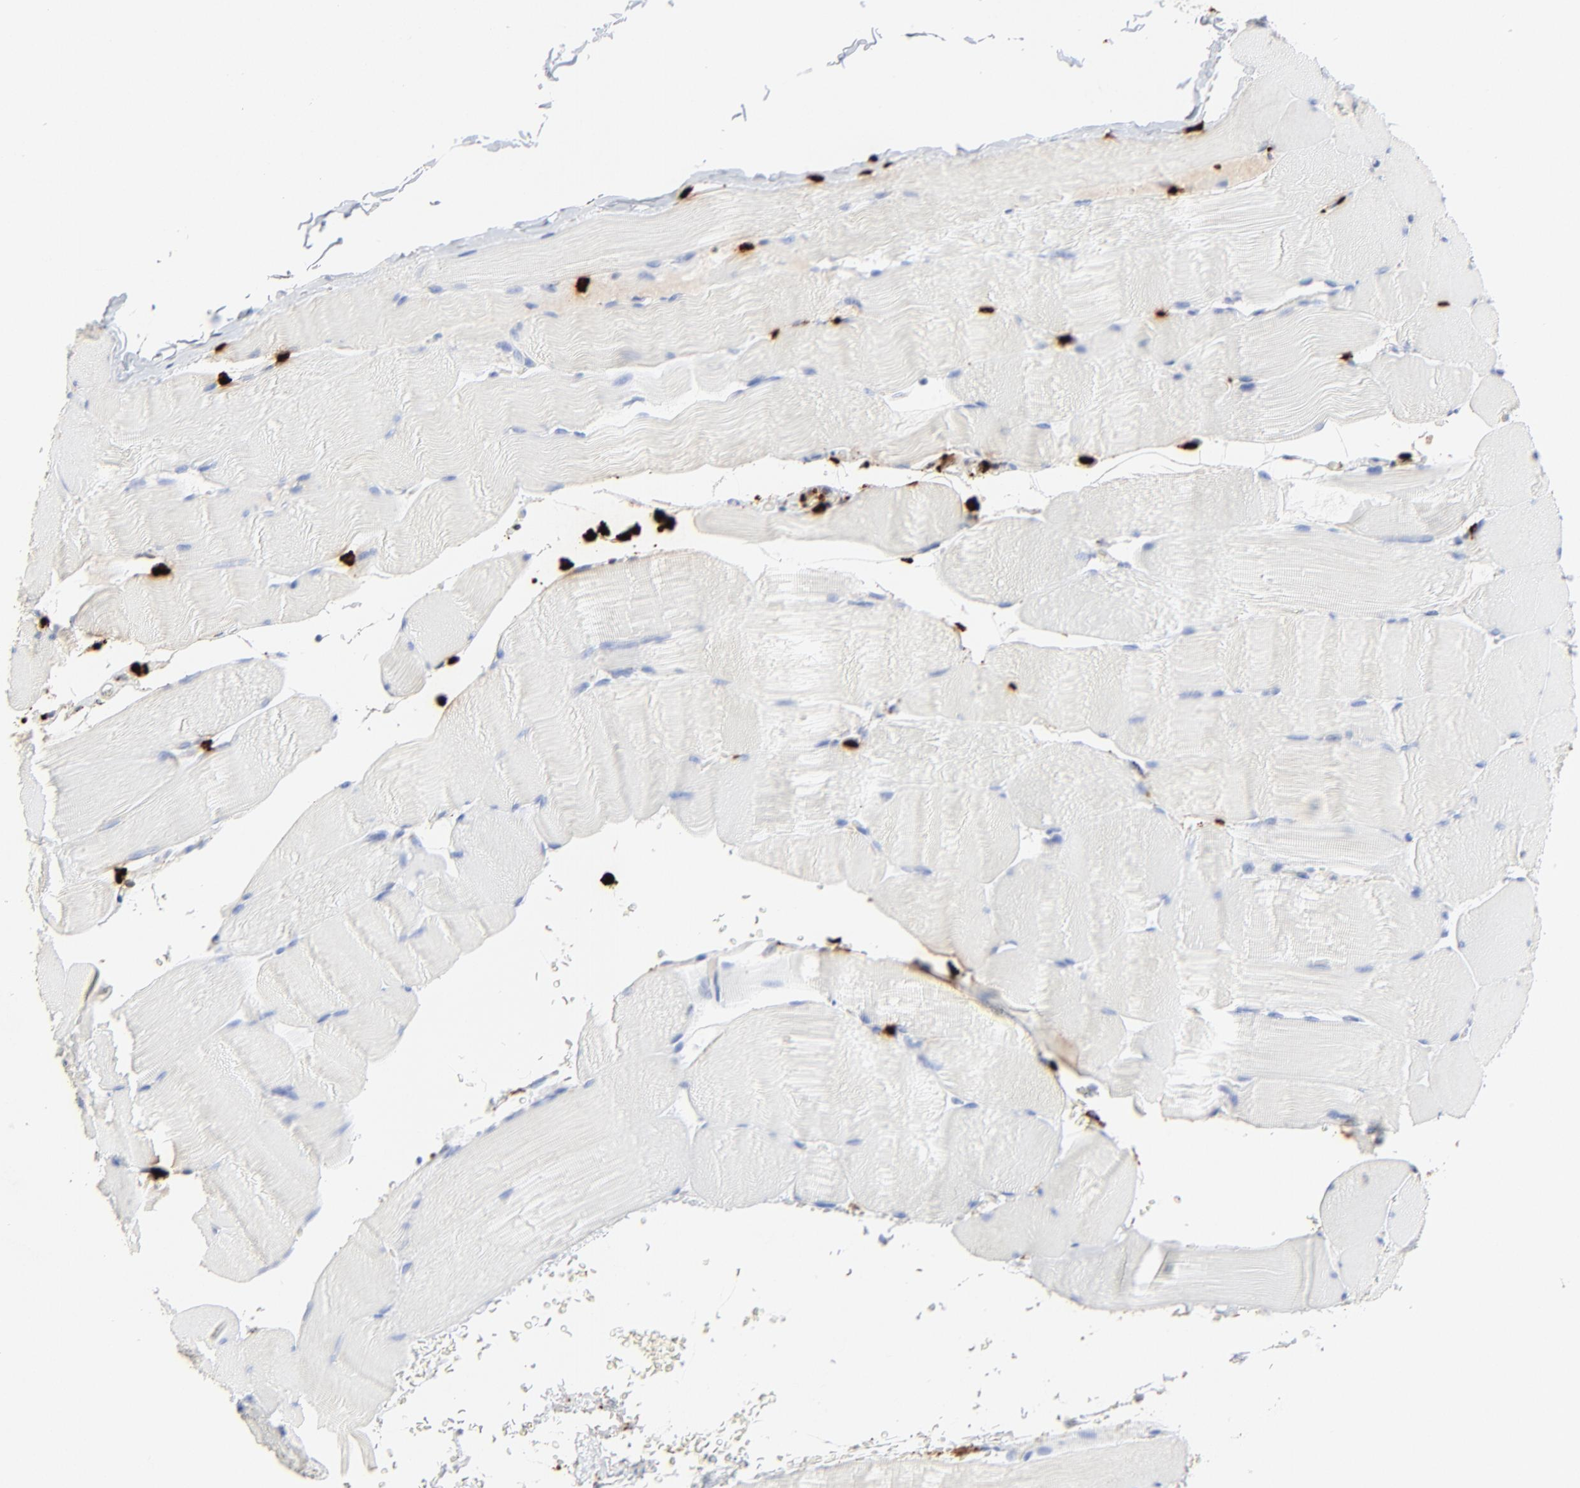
{"staining": {"intensity": "negative", "quantity": "none", "location": "none"}, "tissue": "skeletal muscle", "cell_type": "Myocytes", "image_type": "normal", "snomed": [{"axis": "morphology", "description": "Normal tissue, NOS"}, {"axis": "topography", "description": "Skeletal muscle"}], "caption": "Myocytes are negative for protein expression in unremarkable human skeletal muscle. The staining is performed using DAB (3,3'-diaminobenzidine) brown chromogen with nuclei counter-stained in using hematoxylin.", "gene": "LCN2", "patient": {"sex": "male", "age": 62}}